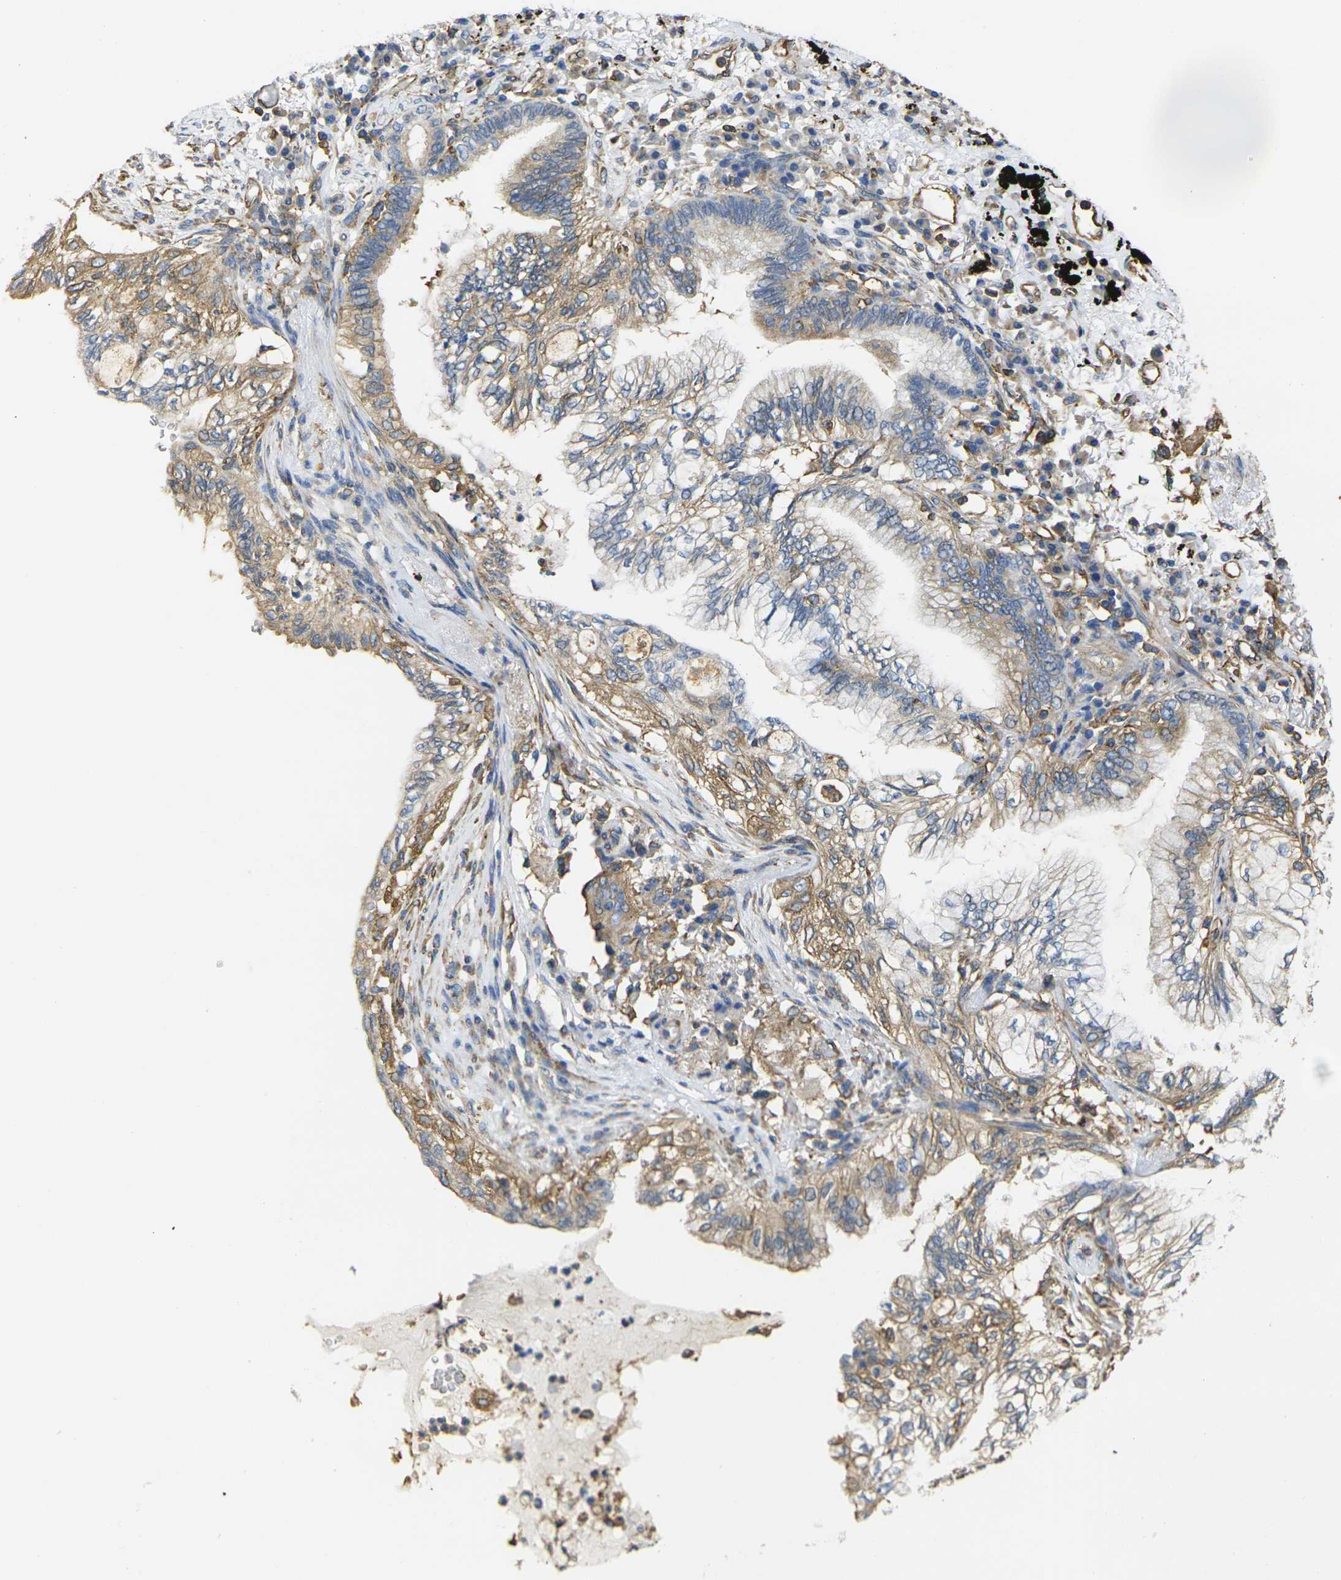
{"staining": {"intensity": "moderate", "quantity": ">75%", "location": "cytoplasmic/membranous"}, "tissue": "lung cancer", "cell_type": "Tumor cells", "image_type": "cancer", "snomed": [{"axis": "morphology", "description": "Normal tissue, NOS"}, {"axis": "morphology", "description": "Adenocarcinoma, NOS"}, {"axis": "topography", "description": "Bronchus"}, {"axis": "topography", "description": "Lung"}], "caption": "IHC of human lung cancer (adenocarcinoma) shows medium levels of moderate cytoplasmic/membranous positivity in approximately >75% of tumor cells. Nuclei are stained in blue.", "gene": "FAM110D", "patient": {"sex": "female", "age": 70}}